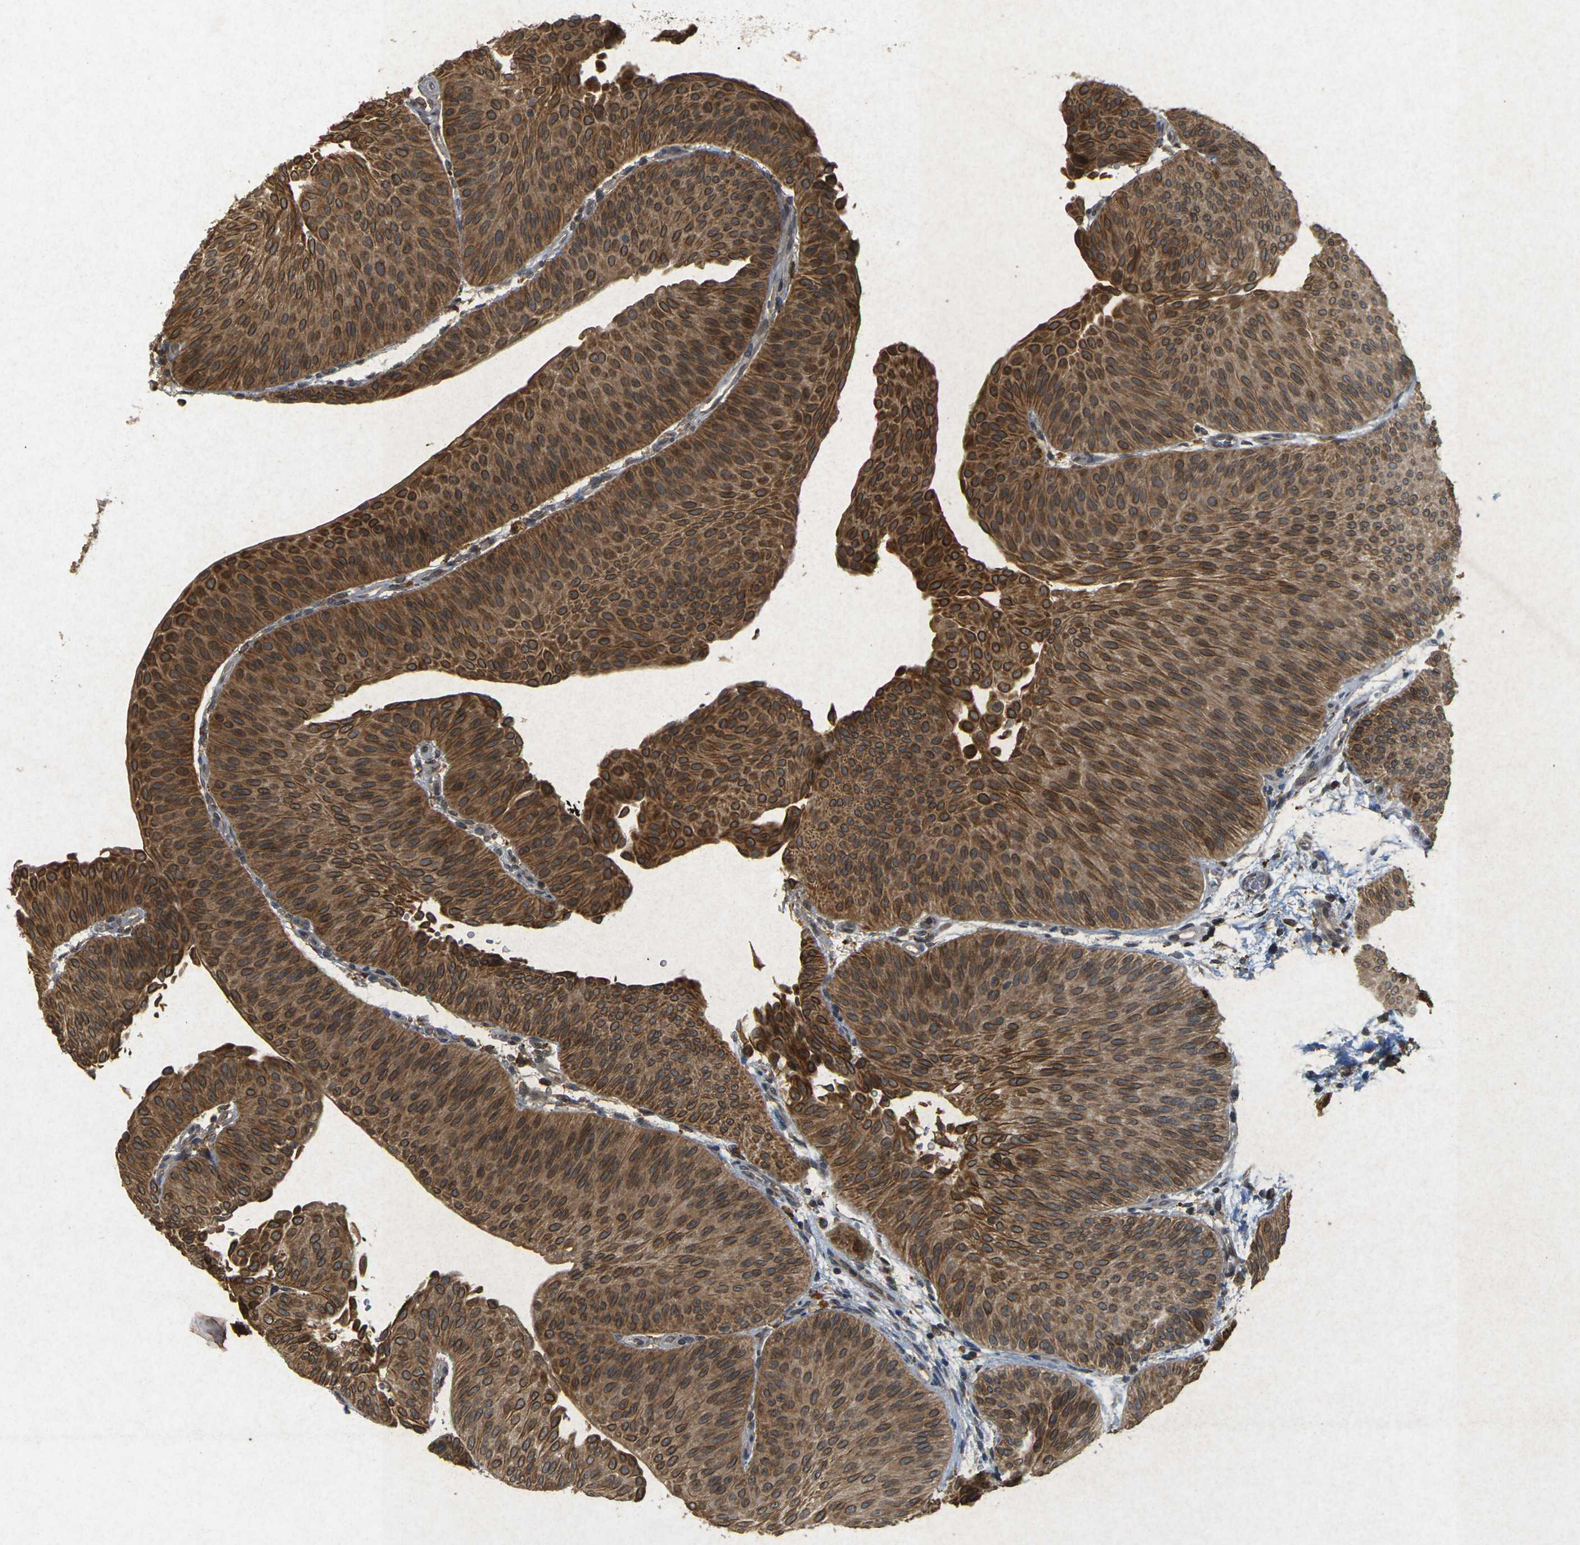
{"staining": {"intensity": "strong", "quantity": ">75%", "location": "cytoplasmic/membranous"}, "tissue": "urothelial cancer", "cell_type": "Tumor cells", "image_type": "cancer", "snomed": [{"axis": "morphology", "description": "Urothelial carcinoma, Low grade"}, {"axis": "topography", "description": "Urinary bladder"}], "caption": "An image of human urothelial cancer stained for a protein reveals strong cytoplasmic/membranous brown staining in tumor cells.", "gene": "ERN1", "patient": {"sex": "female", "age": 60}}